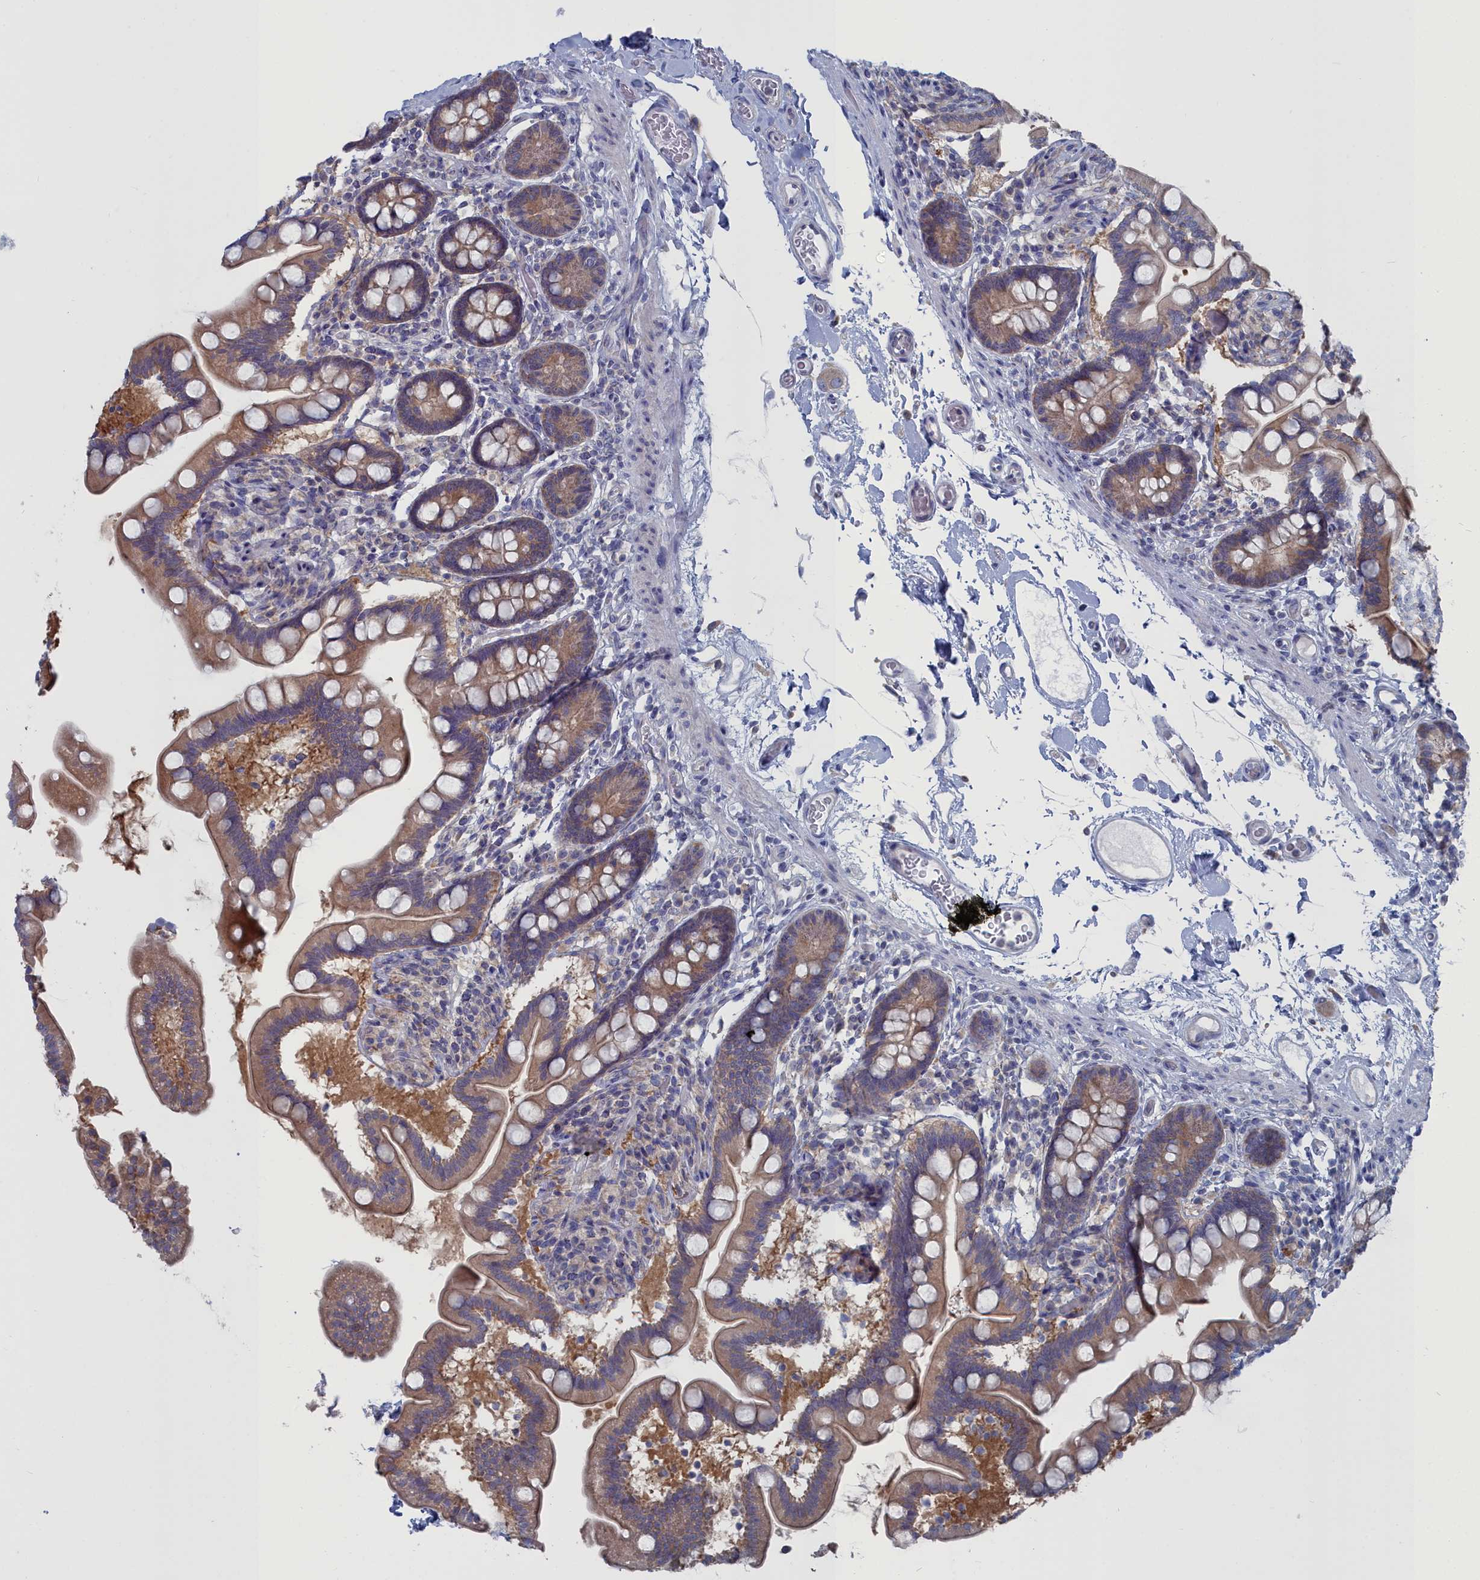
{"staining": {"intensity": "moderate", "quantity": ">75%", "location": "cytoplasmic/membranous"}, "tissue": "small intestine", "cell_type": "Glandular cells", "image_type": "normal", "snomed": [{"axis": "morphology", "description": "Normal tissue, NOS"}, {"axis": "topography", "description": "Small intestine"}], "caption": "Immunohistochemical staining of benign human small intestine reveals moderate cytoplasmic/membranous protein positivity in about >75% of glandular cells. Nuclei are stained in blue.", "gene": "CCDC149", "patient": {"sex": "female", "age": 64}}